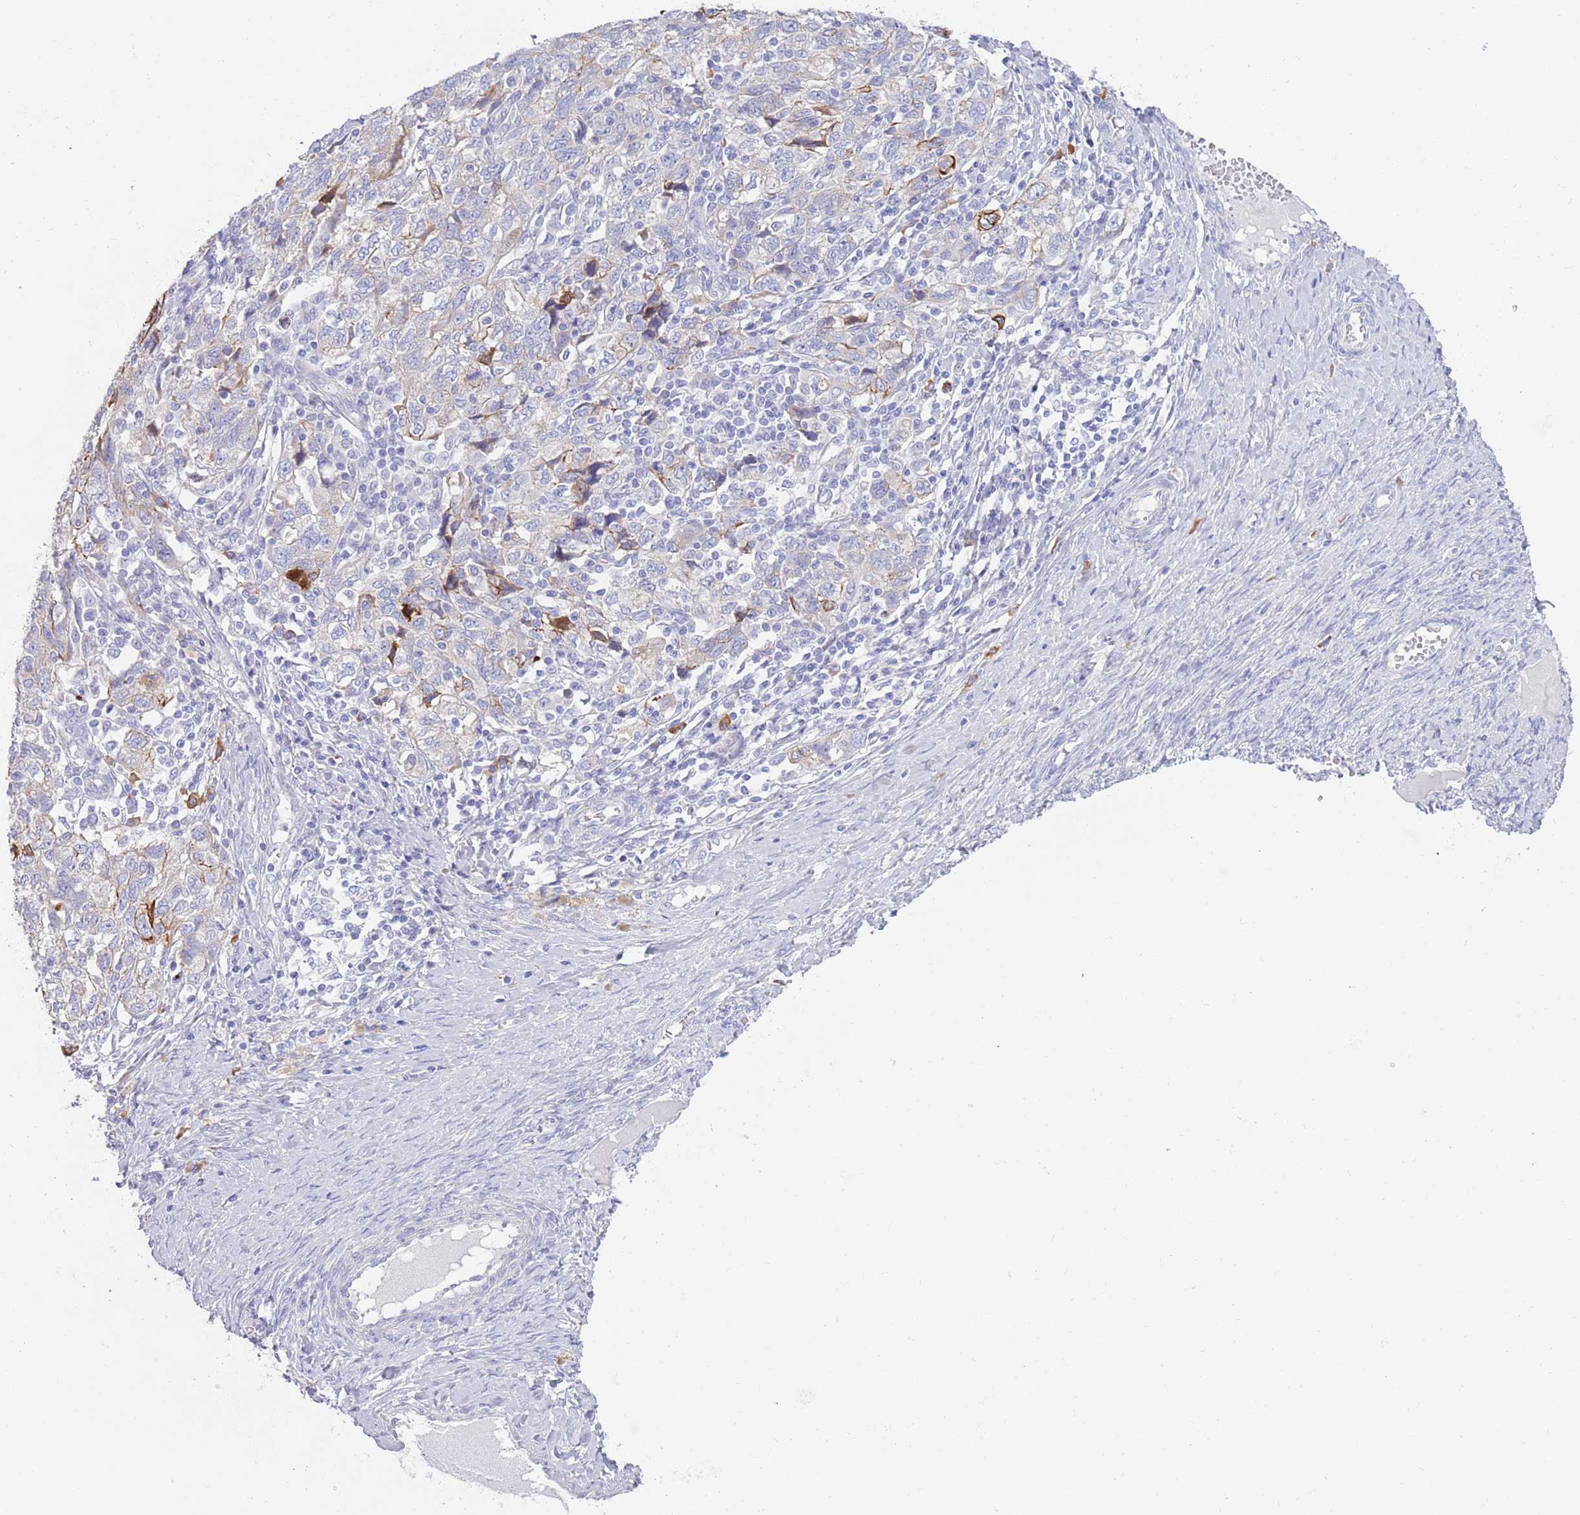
{"staining": {"intensity": "moderate", "quantity": "<25%", "location": "cytoplasmic/membranous"}, "tissue": "ovarian cancer", "cell_type": "Tumor cells", "image_type": "cancer", "snomed": [{"axis": "morphology", "description": "Carcinoma, NOS"}, {"axis": "morphology", "description": "Cystadenocarcinoma, serous, NOS"}, {"axis": "topography", "description": "Ovary"}], "caption": "This image exhibits IHC staining of human ovarian serous cystadenocarcinoma, with low moderate cytoplasmic/membranous staining in approximately <25% of tumor cells.", "gene": "CCDC149", "patient": {"sex": "female", "age": 69}}